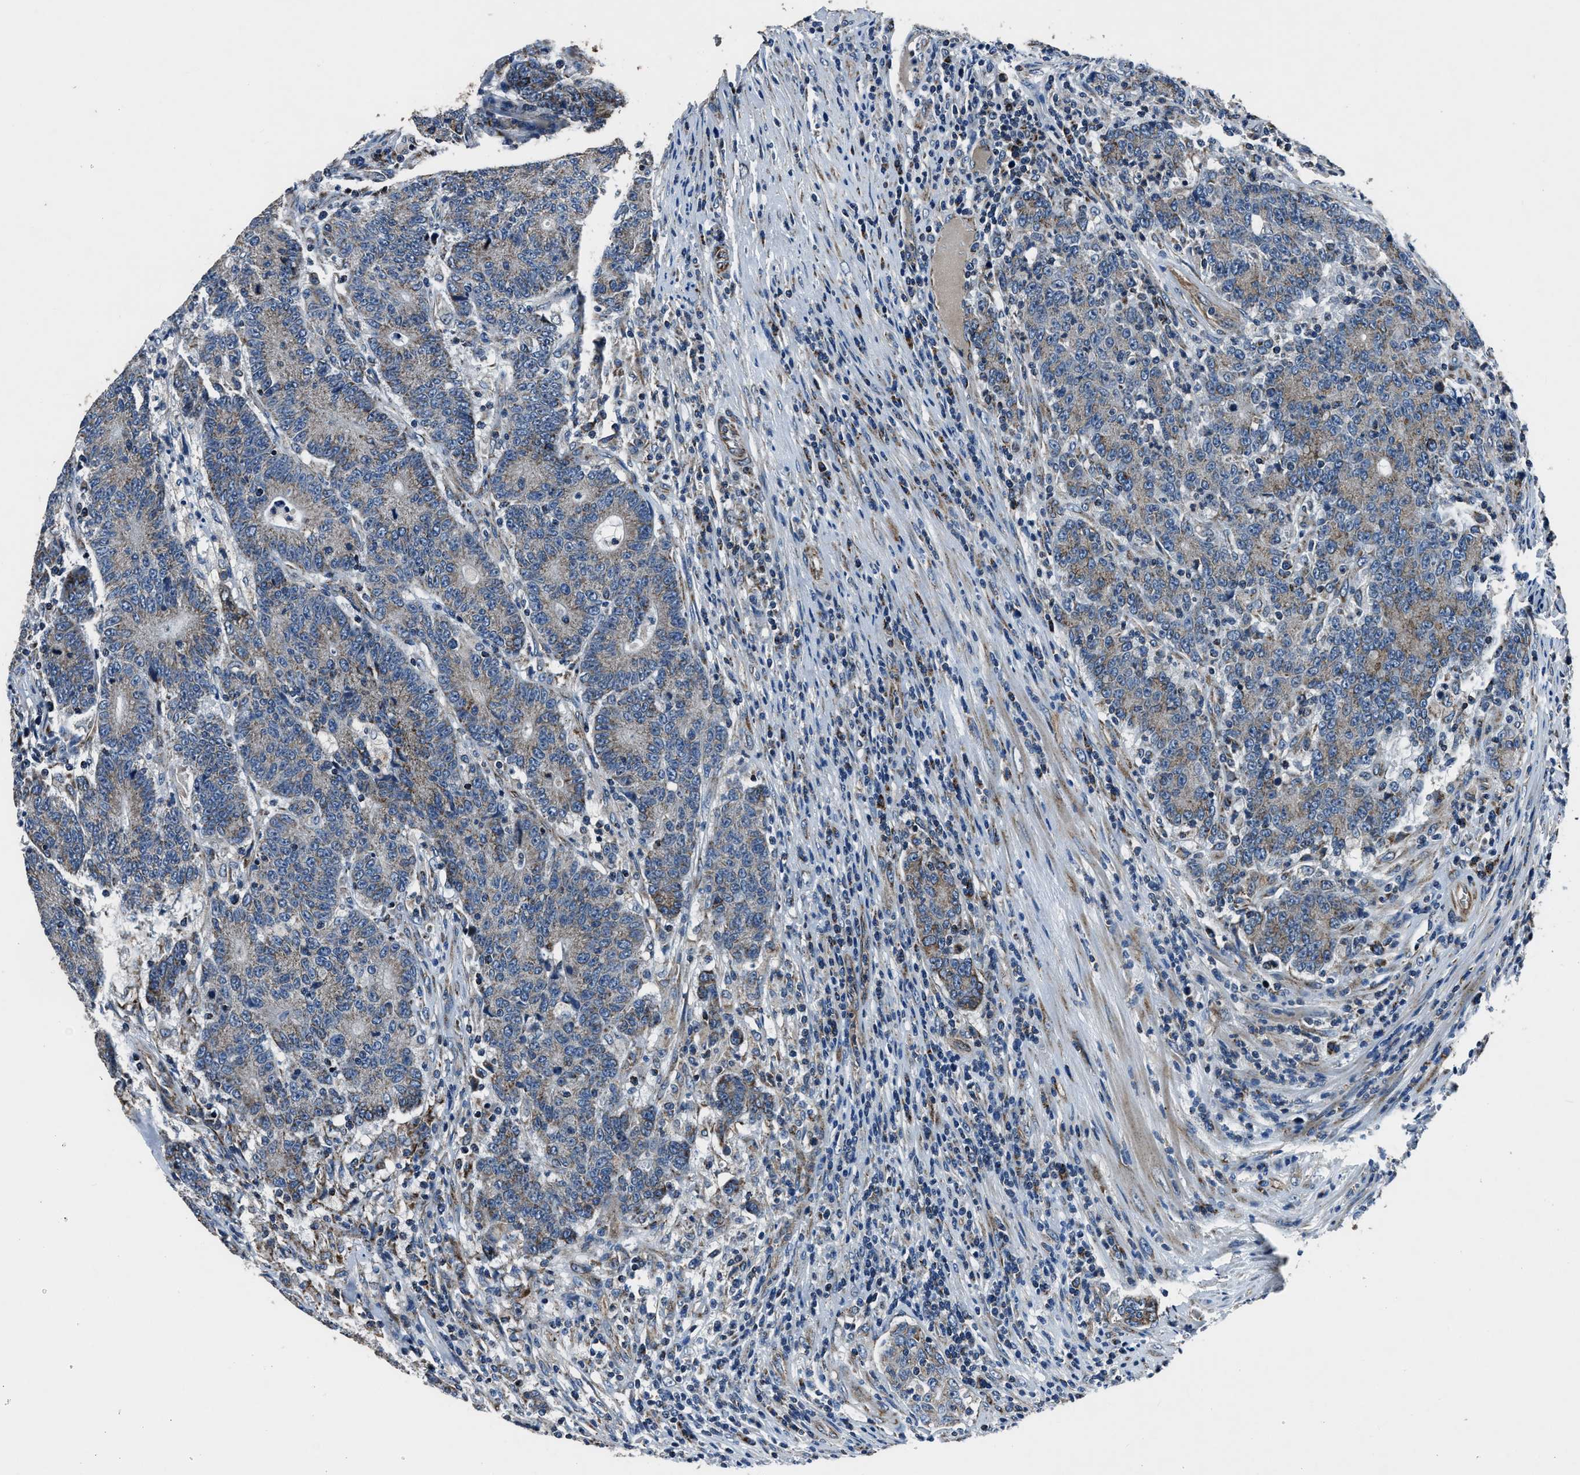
{"staining": {"intensity": "weak", "quantity": "<25%", "location": "cytoplasmic/membranous"}, "tissue": "colorectal cancer", "cell_type": "Tumor cells", "image_type": "cancer", "snomed": [{"axis": "morphology", "description": "Normal tissue, NOS"}, {"axis": "morphology", "description": "Adenocarcinoma, NOS"}, {"axis": "topography", "description": "Colon"}], "caption": "Photomicrograph shows no significant protein staining in tumor cells of adenocarcinoma (colorectal).", "gene": "OGDH", "patient": {"sex": "female", "age": 75}}